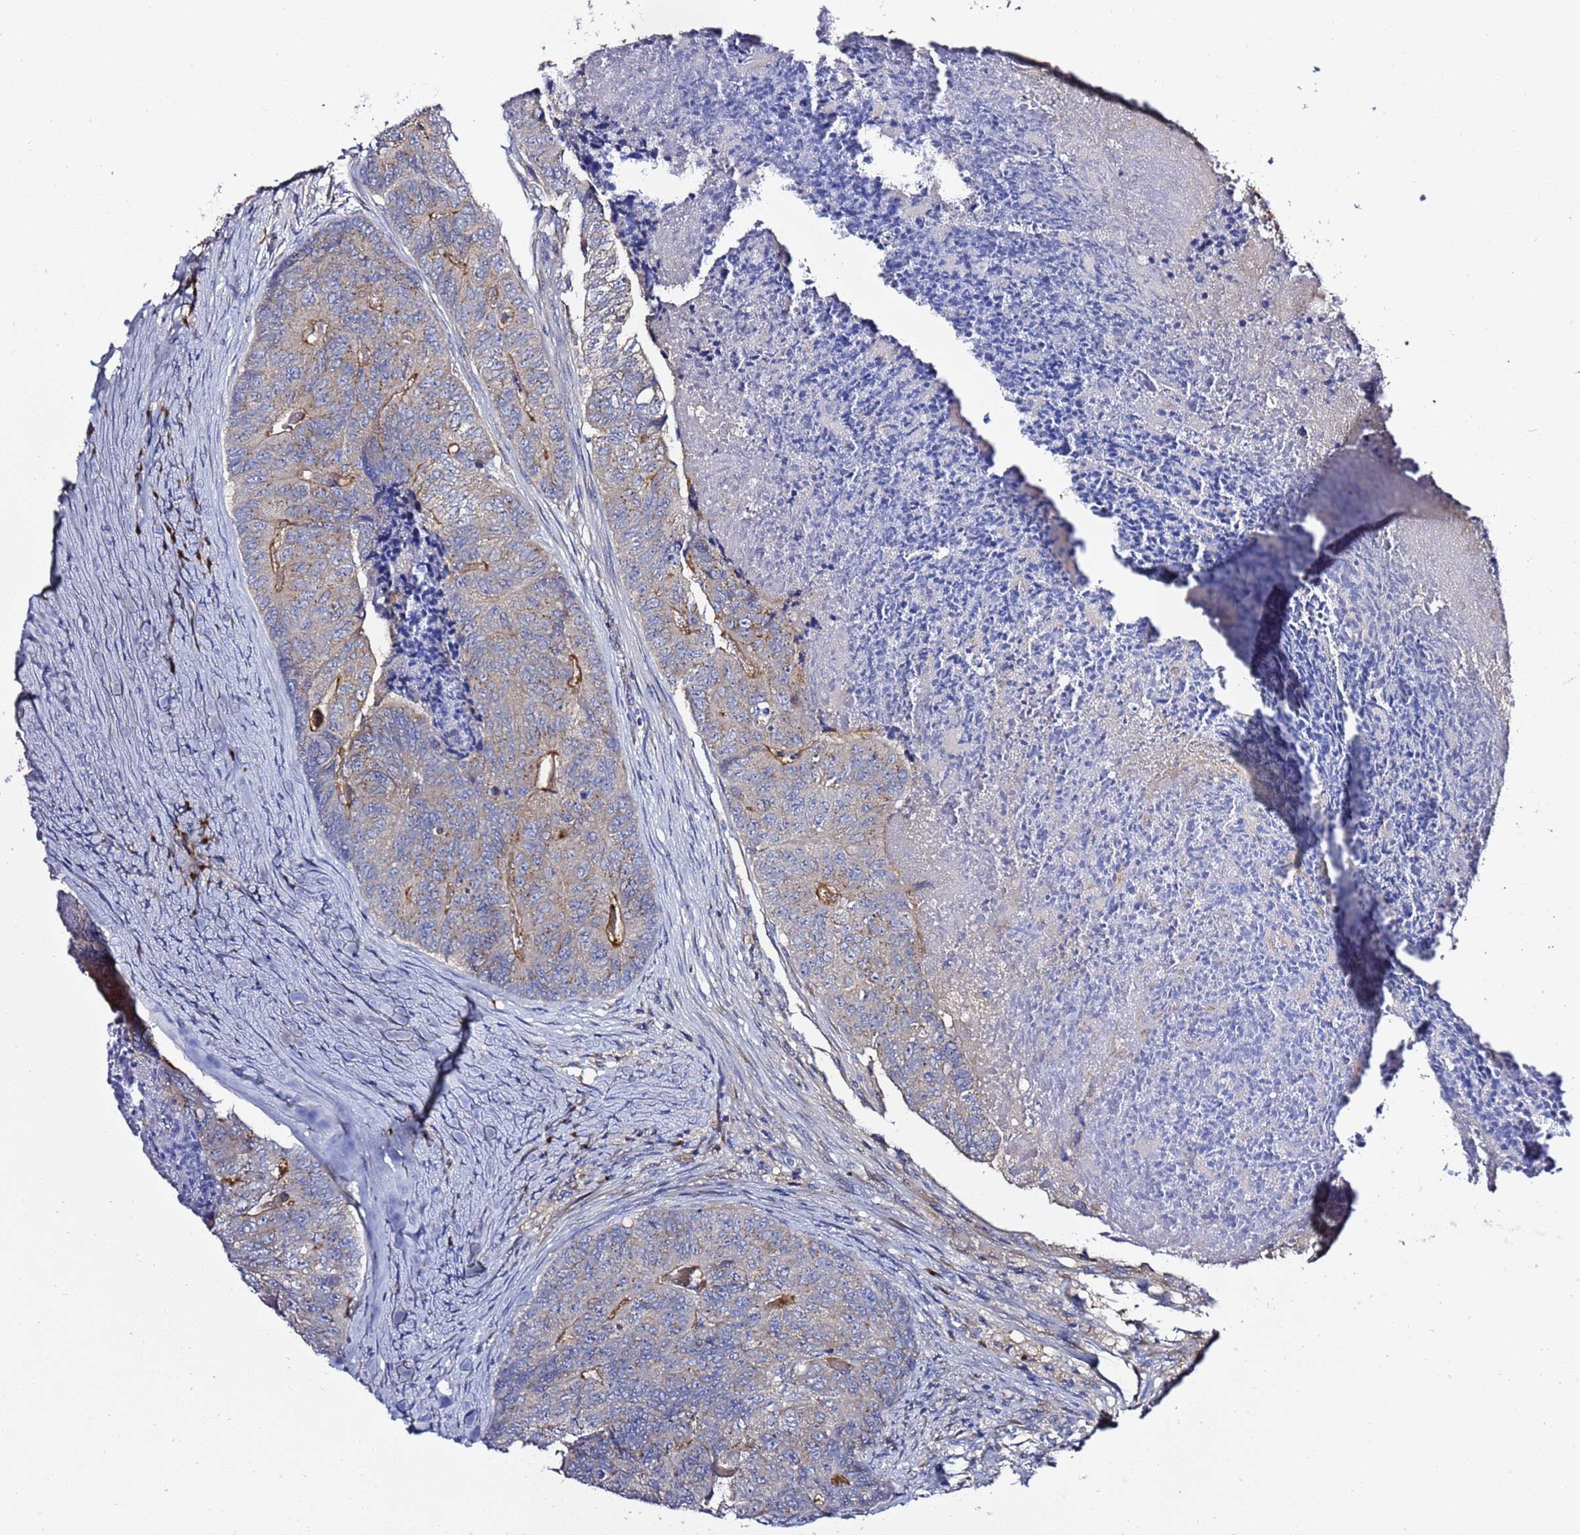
{"staining": {"intensity": "moderate", "quantity": "<25%", "location": "cytoplasmic/membranous"}, "tissue": "colorectal cancer", "cell_type": "Tumor cells", "image_type": "cancer", "snomed": [{"axis": "morphology", "description": "Adenocarcinoma, NOS"}, {"axis": "topography", "description": "Colon"}], "caption": "Protein expression analysis of human colorectal adenocarcinoma reveals moderate cytoplasmic/membranous staining in about <25% of tumor cells.", "gene": "ANAPC1", "patient": {"sex": "female", "age": 67}}